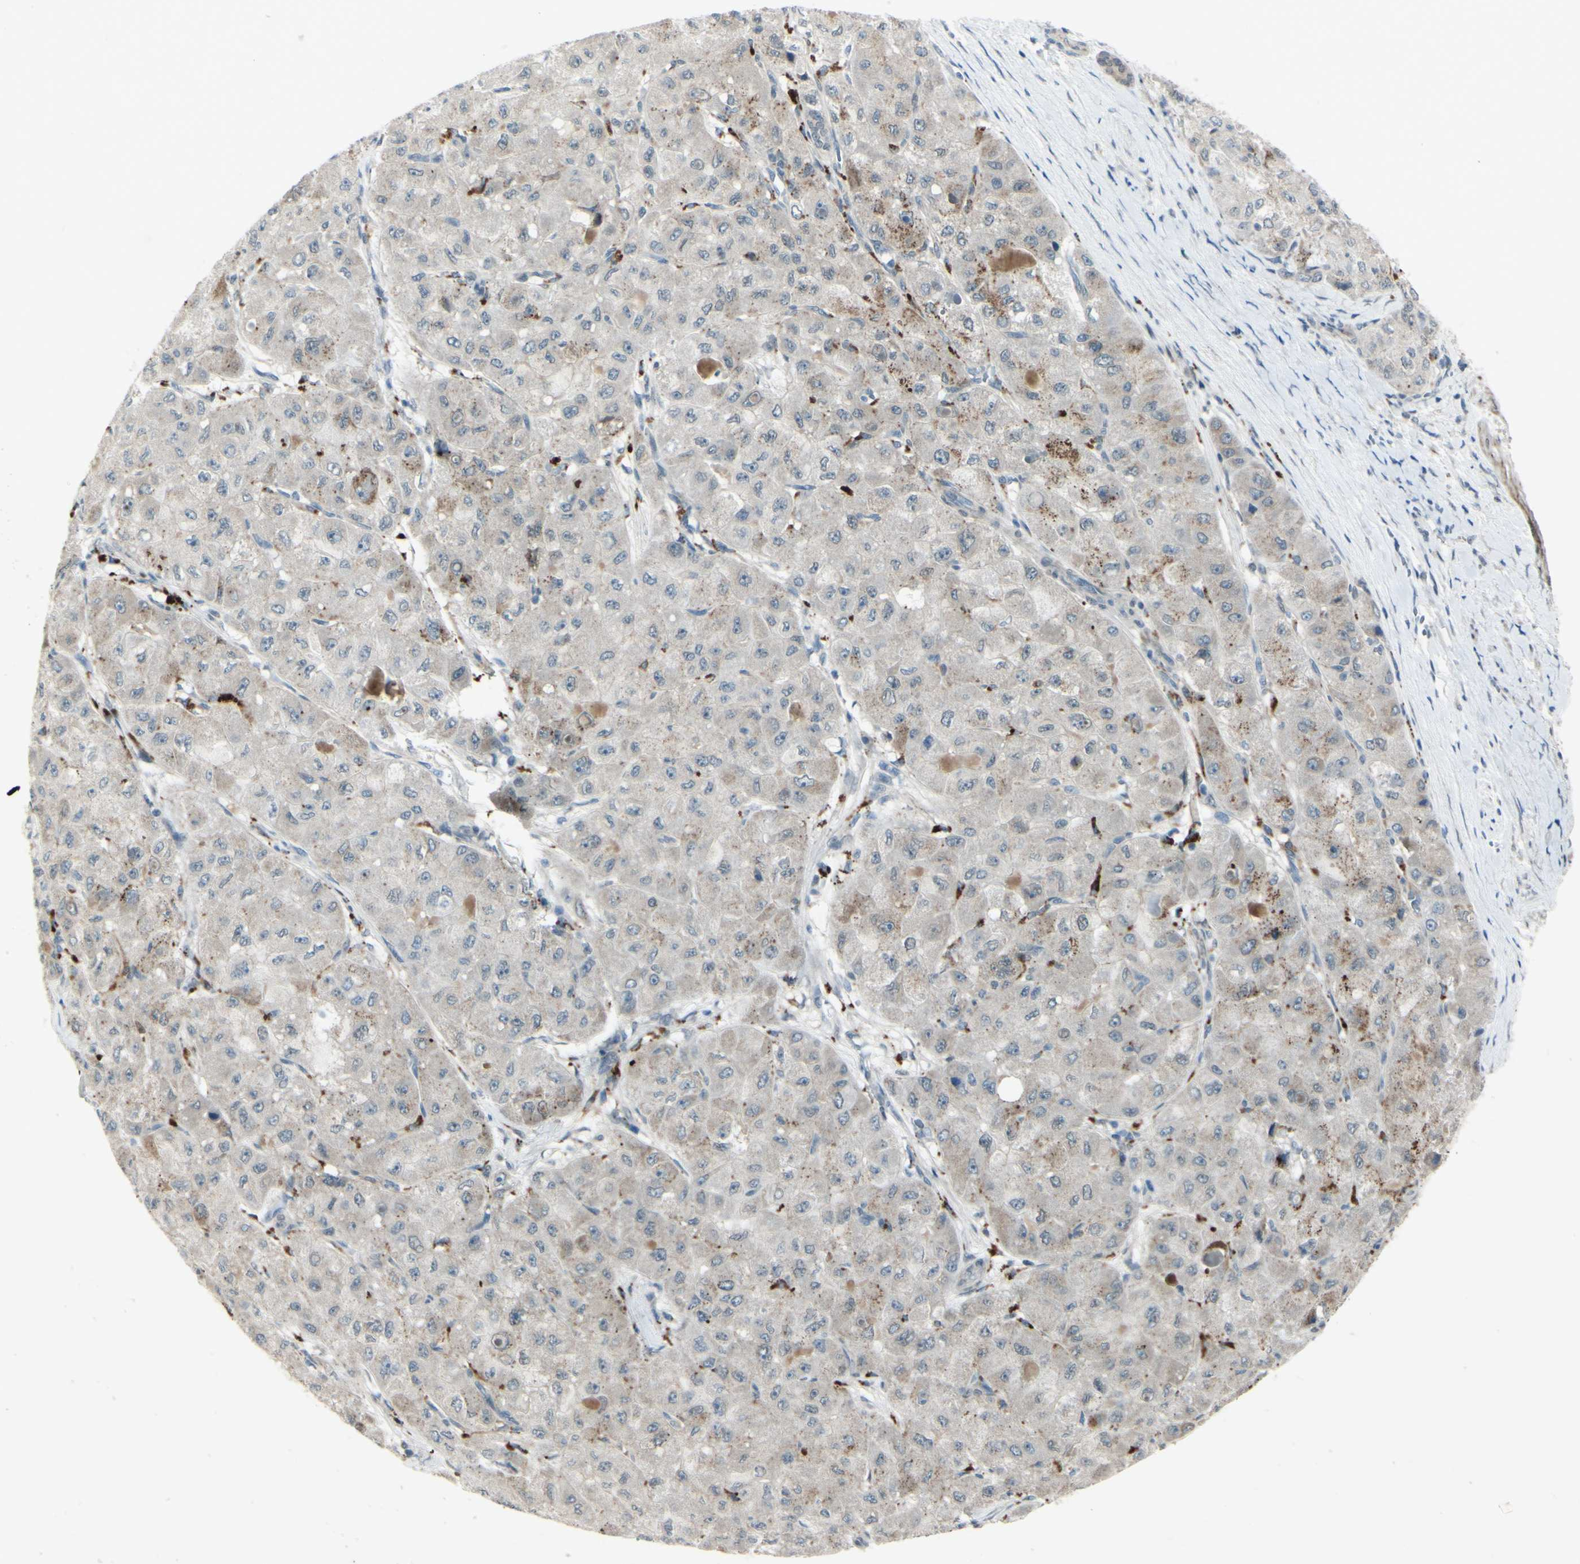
{"staining": {"intensity": "weak", "quantity": "<25%", "location": "cytoplasmic/membranous"}, "tissue": "liver cancer", "cell_type": "Tumor cells", "image_type": "cancer", "snomed": [{"axis": "morphology", "description": "Carcinoma, Hepatocellular, NOS"}, {"axis": "topography", "description": "Liver"}], "caption": "Micrograph shows no significant protein positivity in tumor cells of liver hepatocellular carcinoma.", "gene": "FGFR2", "patient": {"sex": "male", "age": 80}}